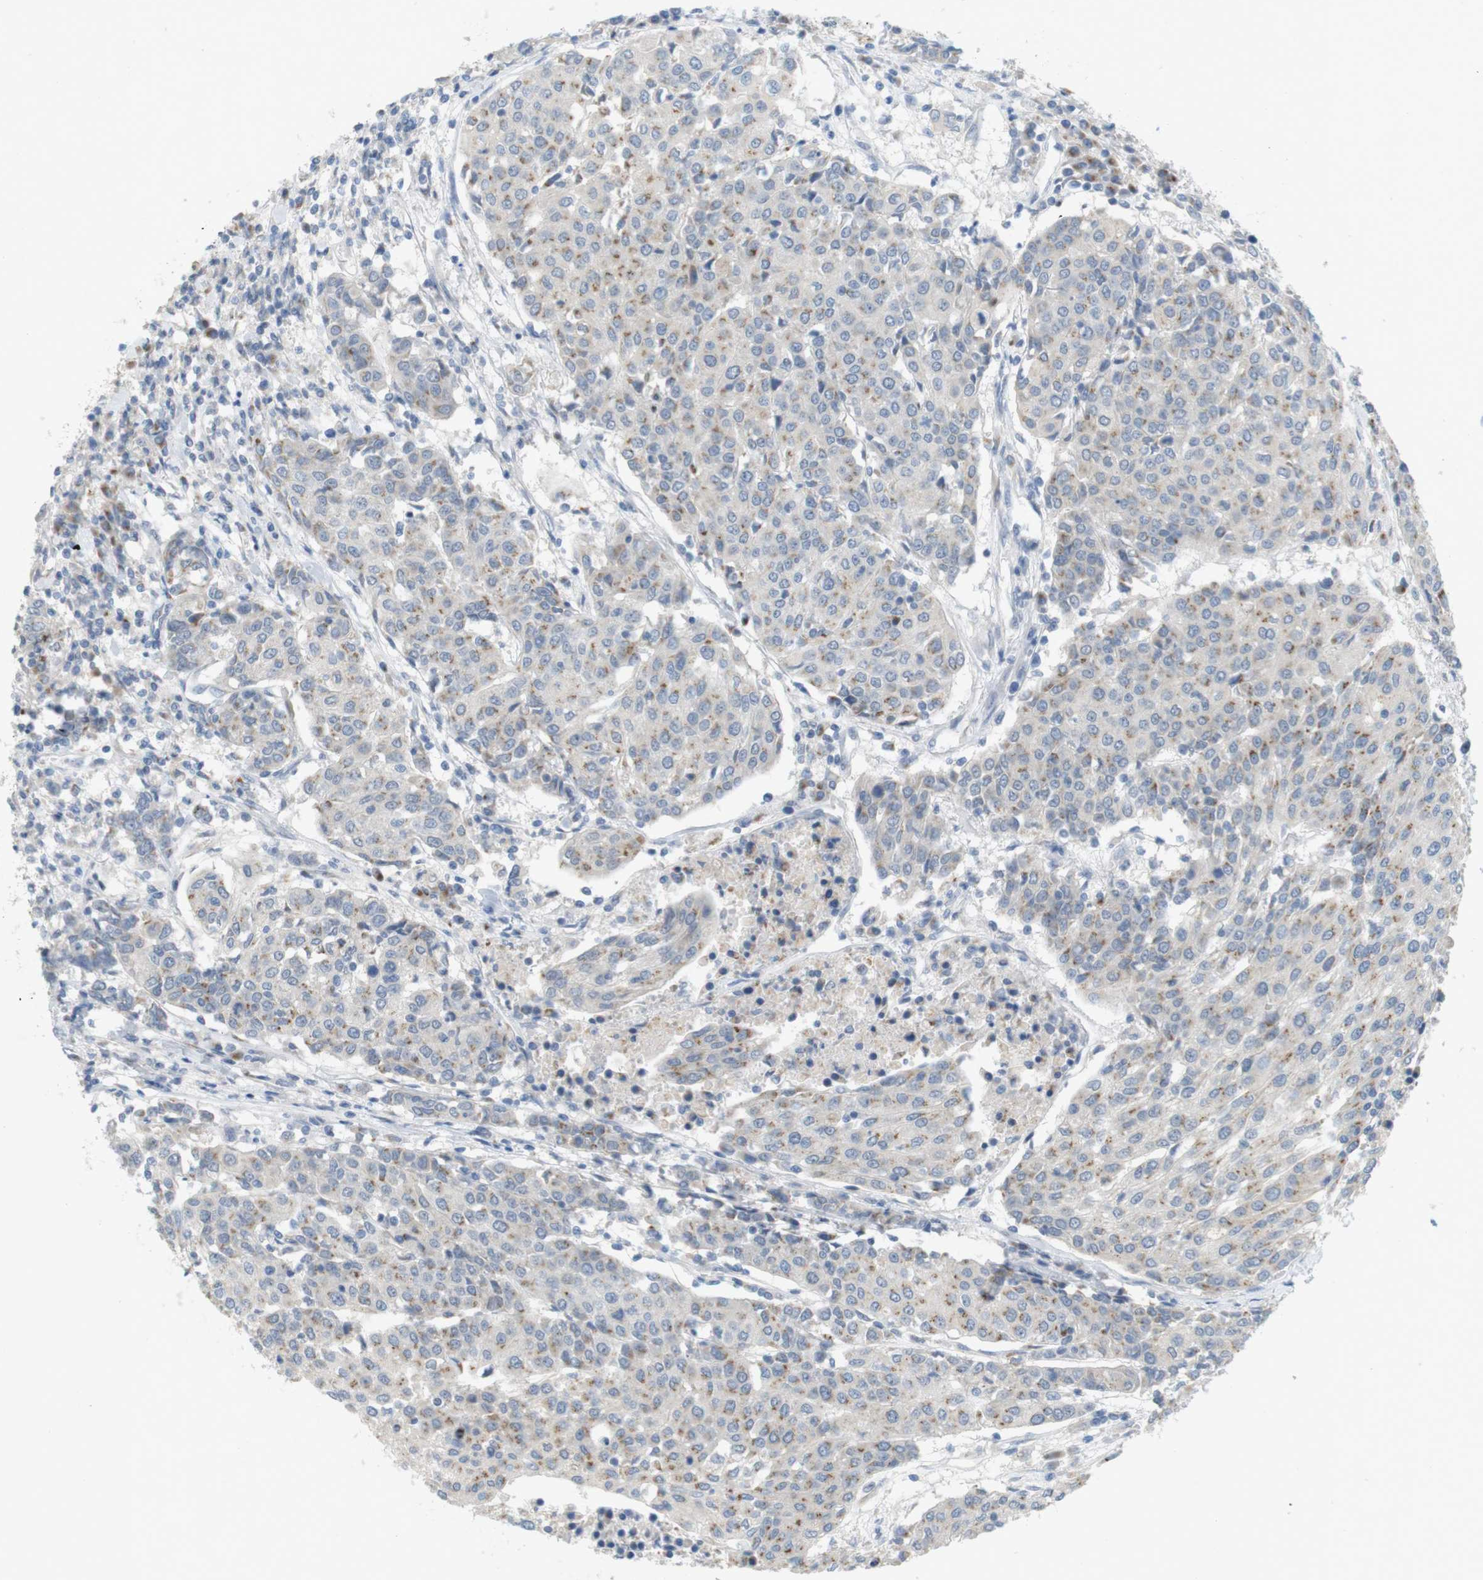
{"staining": {"intensity": "moderate", "quantity": "25%-75%", "location": "cytoplasmic/membranous"}, "tissue": "urothelial cancer", "cell_type": "Tumor cells", "image_type": "cancer", "snomed": [{"axis": "morphology", "description": "Urothelial carcinoma, High grade"}, {"axis": "topography", "description": "Urinary bladder"}], "caption": "High-magnification brightfield microscopy of urothelial cancer stained with DAB (3,3'-diaminobenzidine) (brown) and counterstained with hematoxylin (blue). tumor cells exhibit moderate cytoplasmic/membranous positivity is identified in approximately25%-75% of cells.", "gene": "YIPF3", "patient": {"sex": "female", "age": 85}}